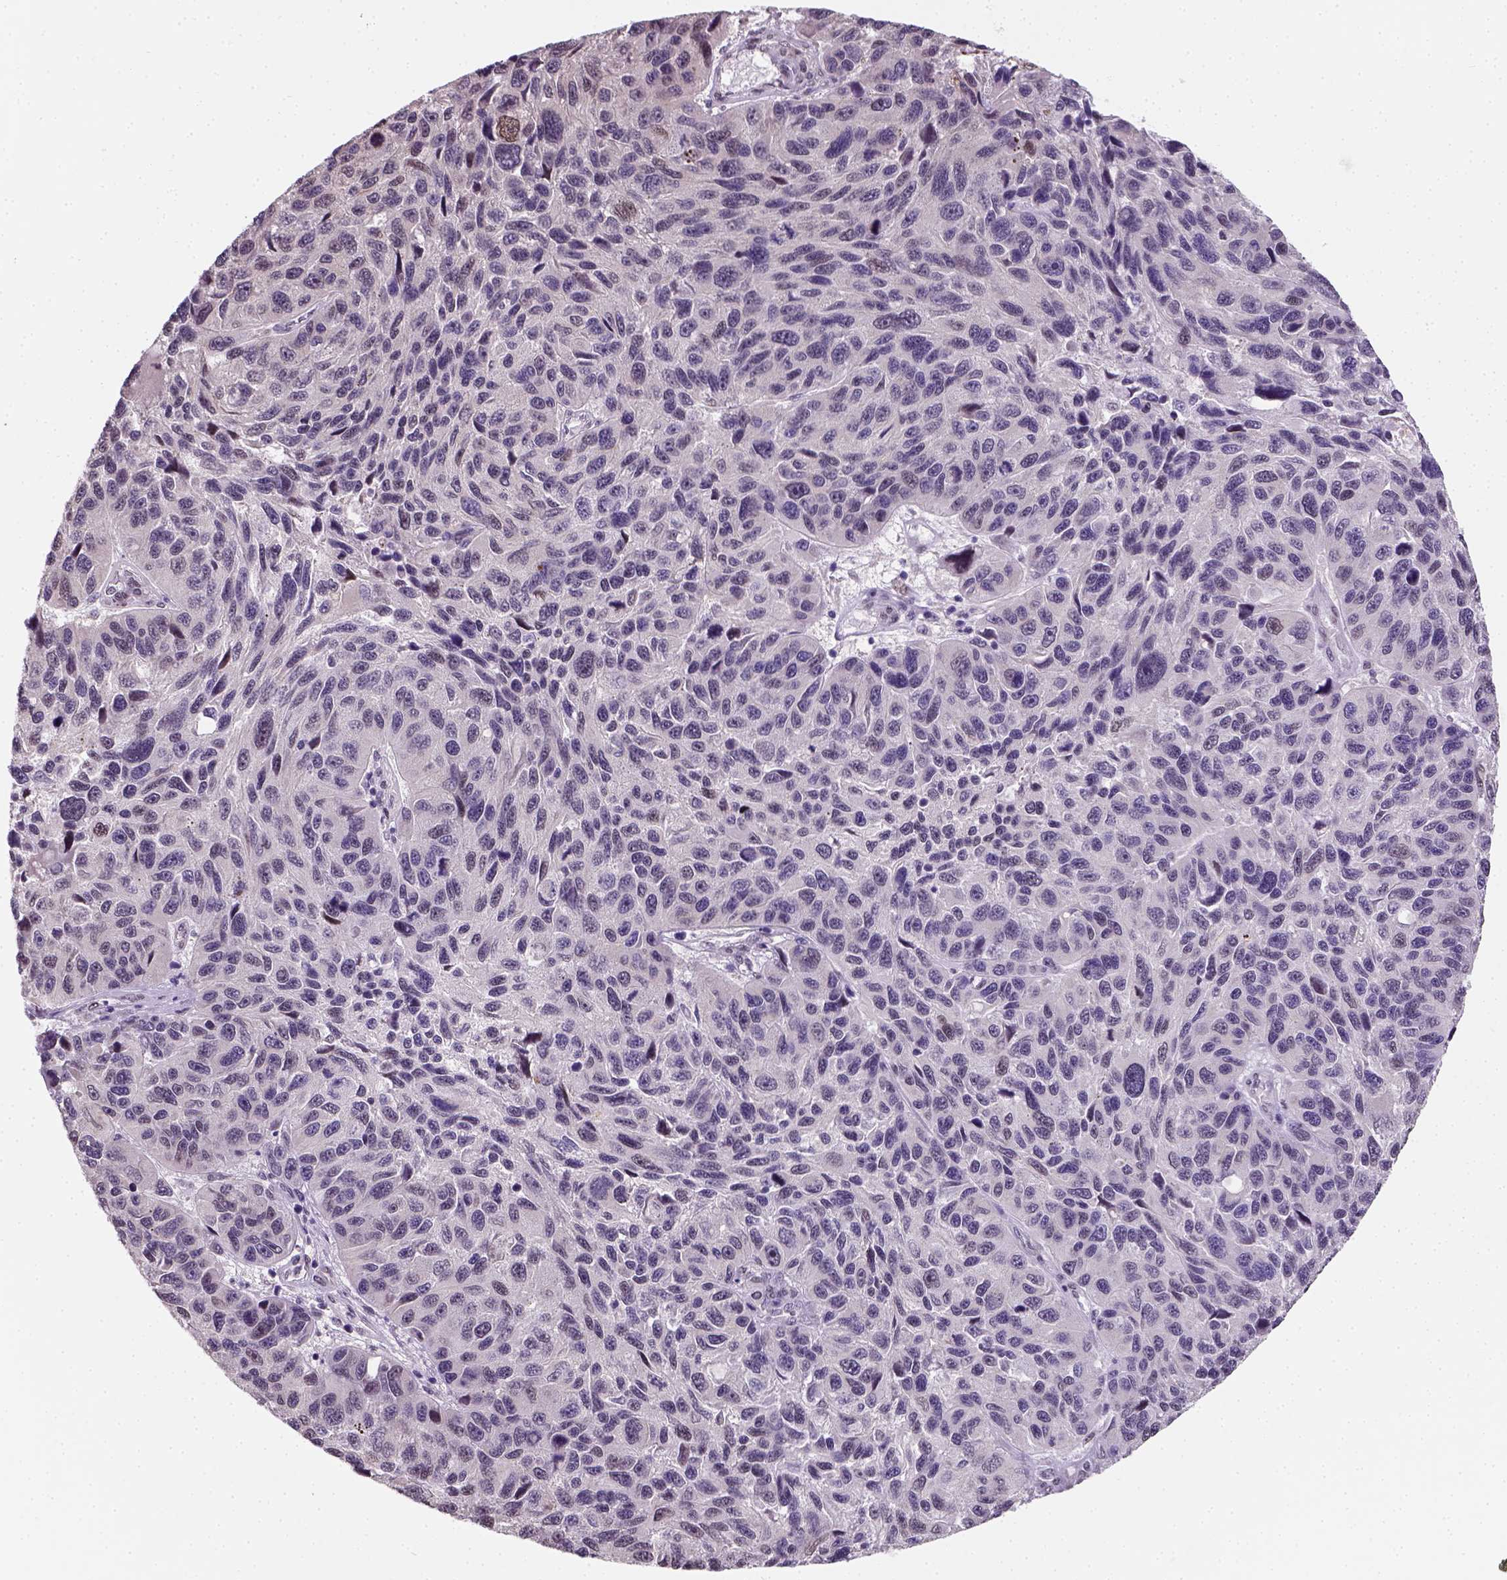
{"staining": {"intensity": "negative", "quantity": "none", "location": "none"}, "tissue": "melanoma", "cell_type": "Tumor cells", "image_type": "cancer", "snomed": [{"axis": "morphology", "description": "Malignant melanoma, NOS"}, {"axis": "topography", "description": "Skin"}], "caption": "A micrograph of human melanoma is negative for staining in tumor cells. (DAB (3,3'-diaminobenzidine) IHC, high magnification).", "gene": "C1orf112", "patient": {"sex": "male", "age": 53}}